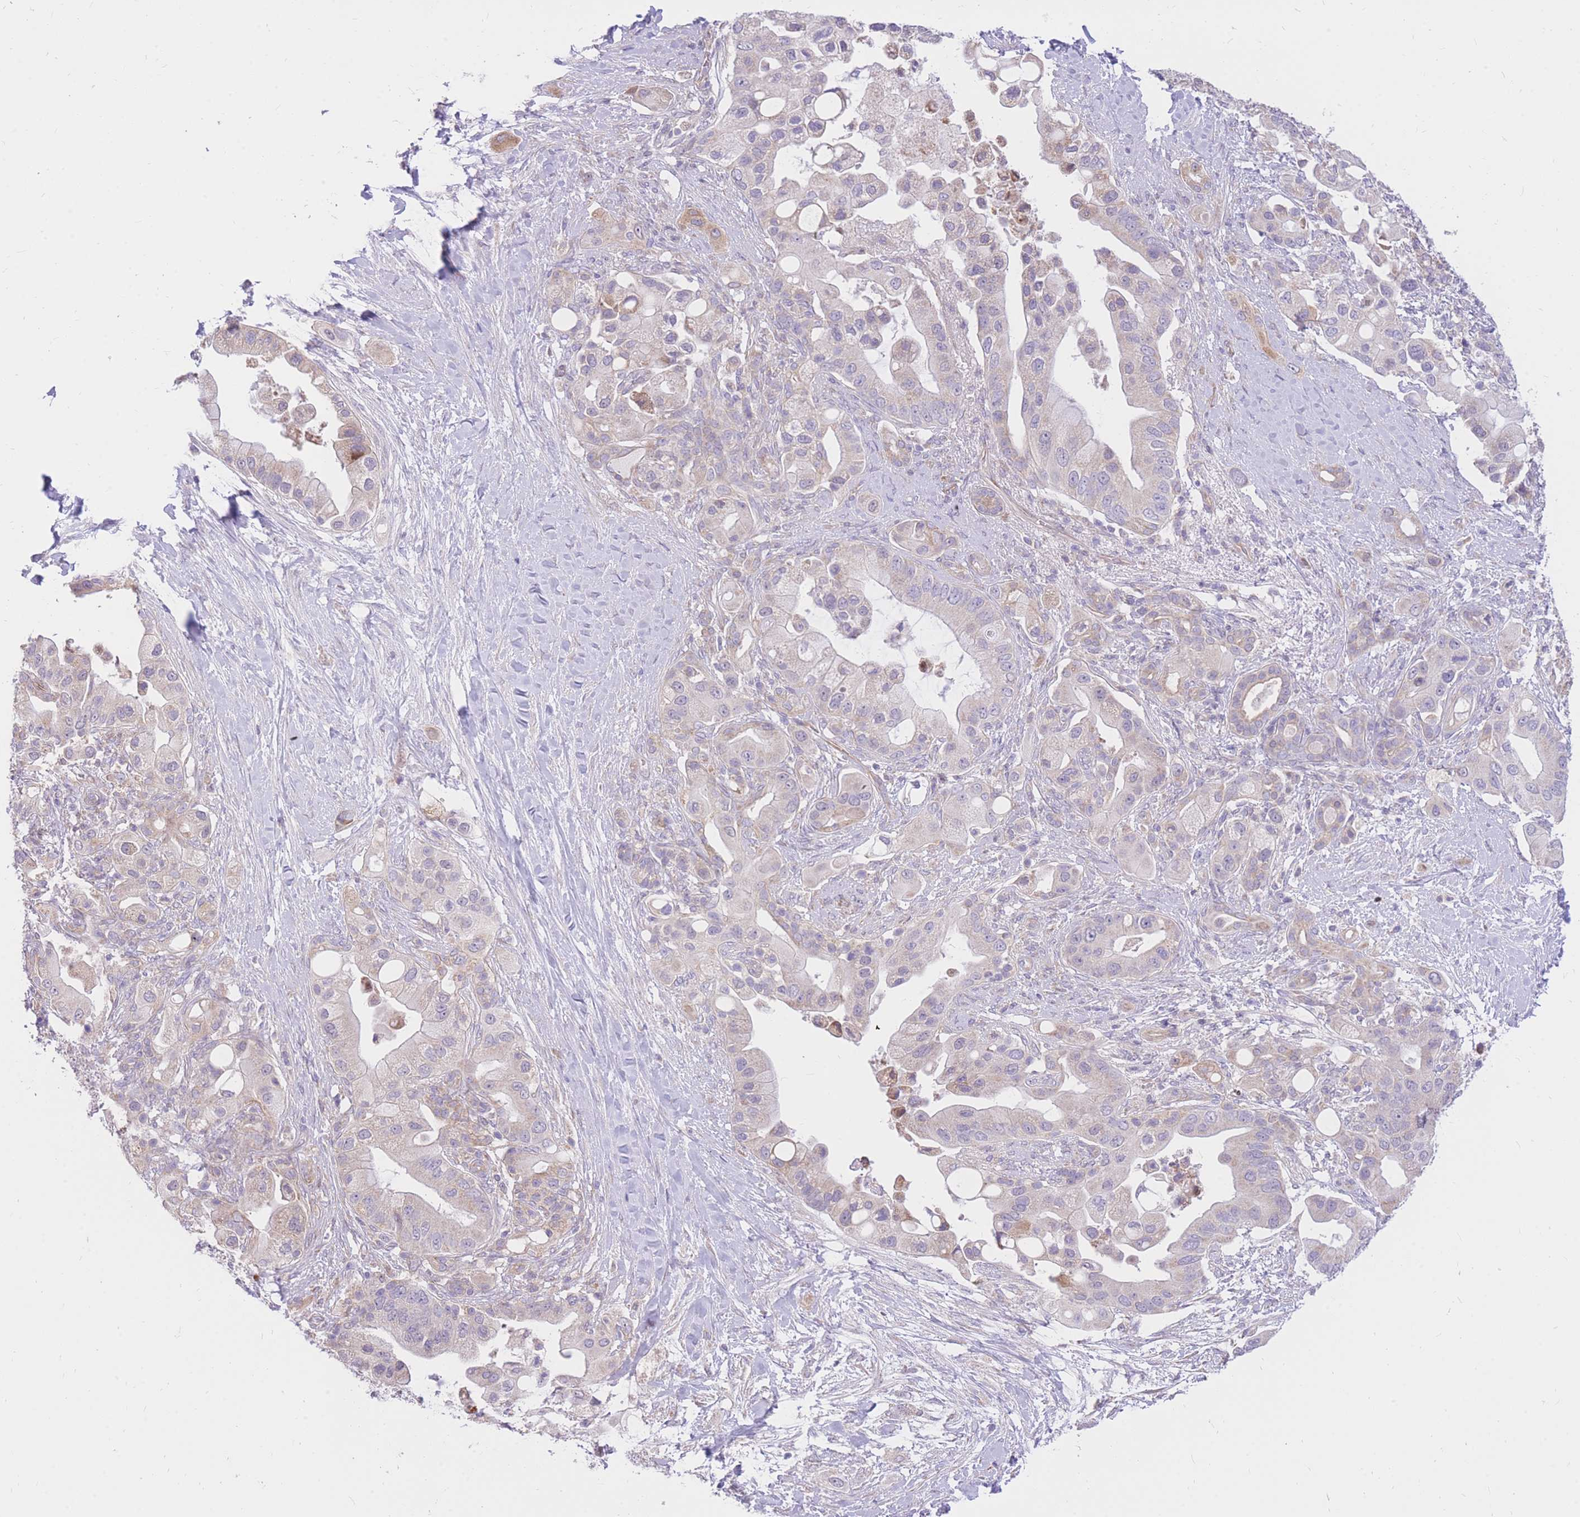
{"staining": {"intensity": "negative", "quantity": "none", "location": "none"}, "tissue": "pancreatic cancer", "cell_type": "Tumor cells", "image_type": "cancer", "snomed": [{"axis": "morphology", "description": "Adenocarcinoma, NOS"}, {"axis": "topography", "description": "Pancreas"}], "caption": "Protein analysis of pancreatic cancer (adenocarcinoma) demonstrates no significant staining in tumor cells. The staining is performed using DAB (3,3'-diaminobenzidine) brown chromogen with nuclei counter-stained in using hematoxylin.", "gene": "TOPAZ1", "patient": {"sex": "male", "age": 57}}